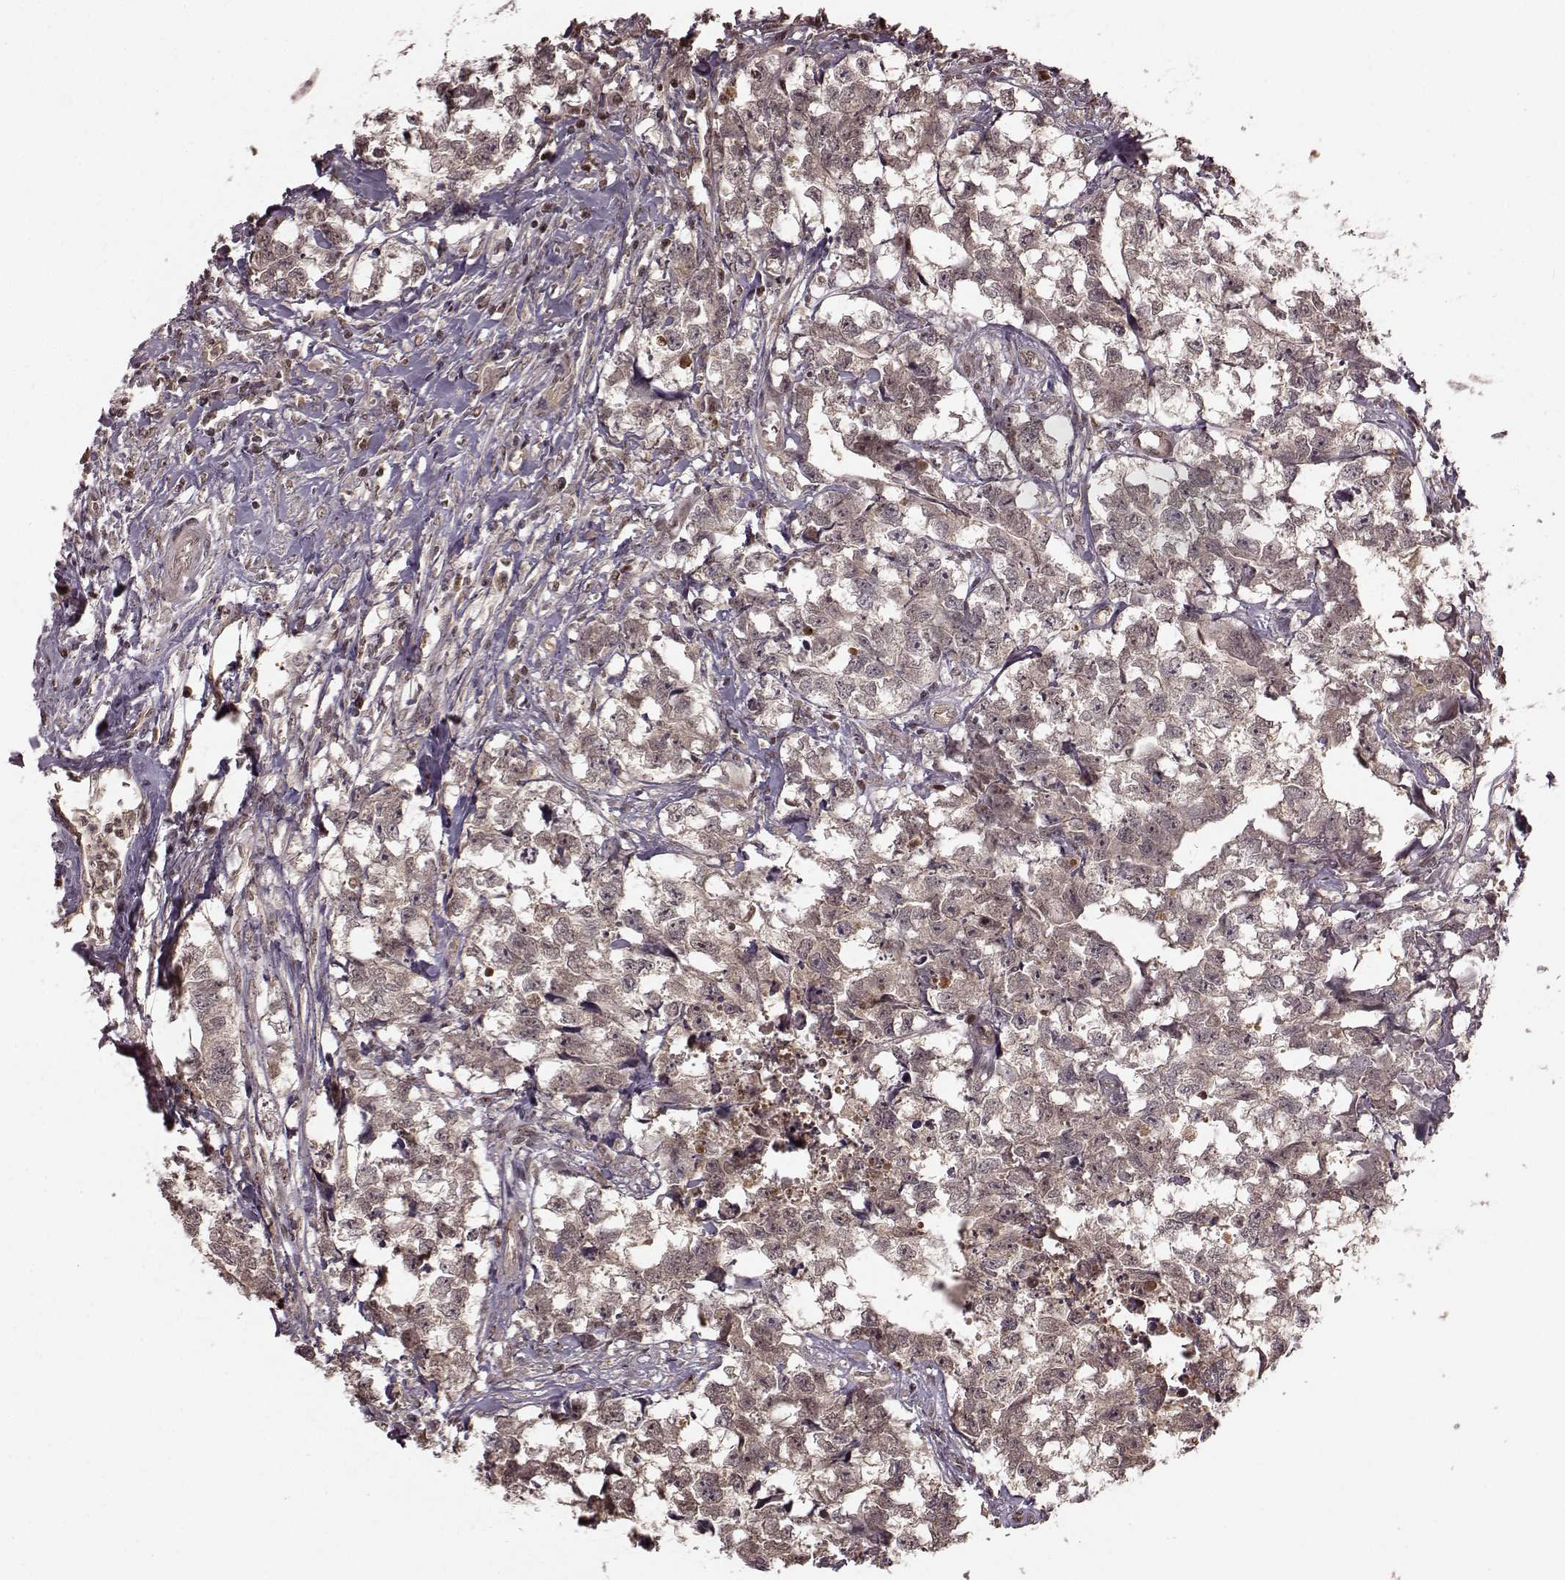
{"staining": {"intensity": "weak", "quantity": "25%-75%", "location": "cytoplasmic/membranous,nuclear"}, "tissue": "testis cancer", "cell_type": "Tumor cells", "image_type": "cancer", "snomed": [{"axis": "morphology", "description": "Carcinoma, Embryonal, NOS"}, {"axis": "morphology", "description": "Teratoma, malignant, NOS"}, {"axis": "topography", "description": "Testis"}], "caption": "A brown stain shows weak cytoplasmic/membranous and nuclear positivity of a protein in testis embryonal carcinoma tumor cells.", "gene": "GSS", "patient": {"sex": "male", "age": 44}}